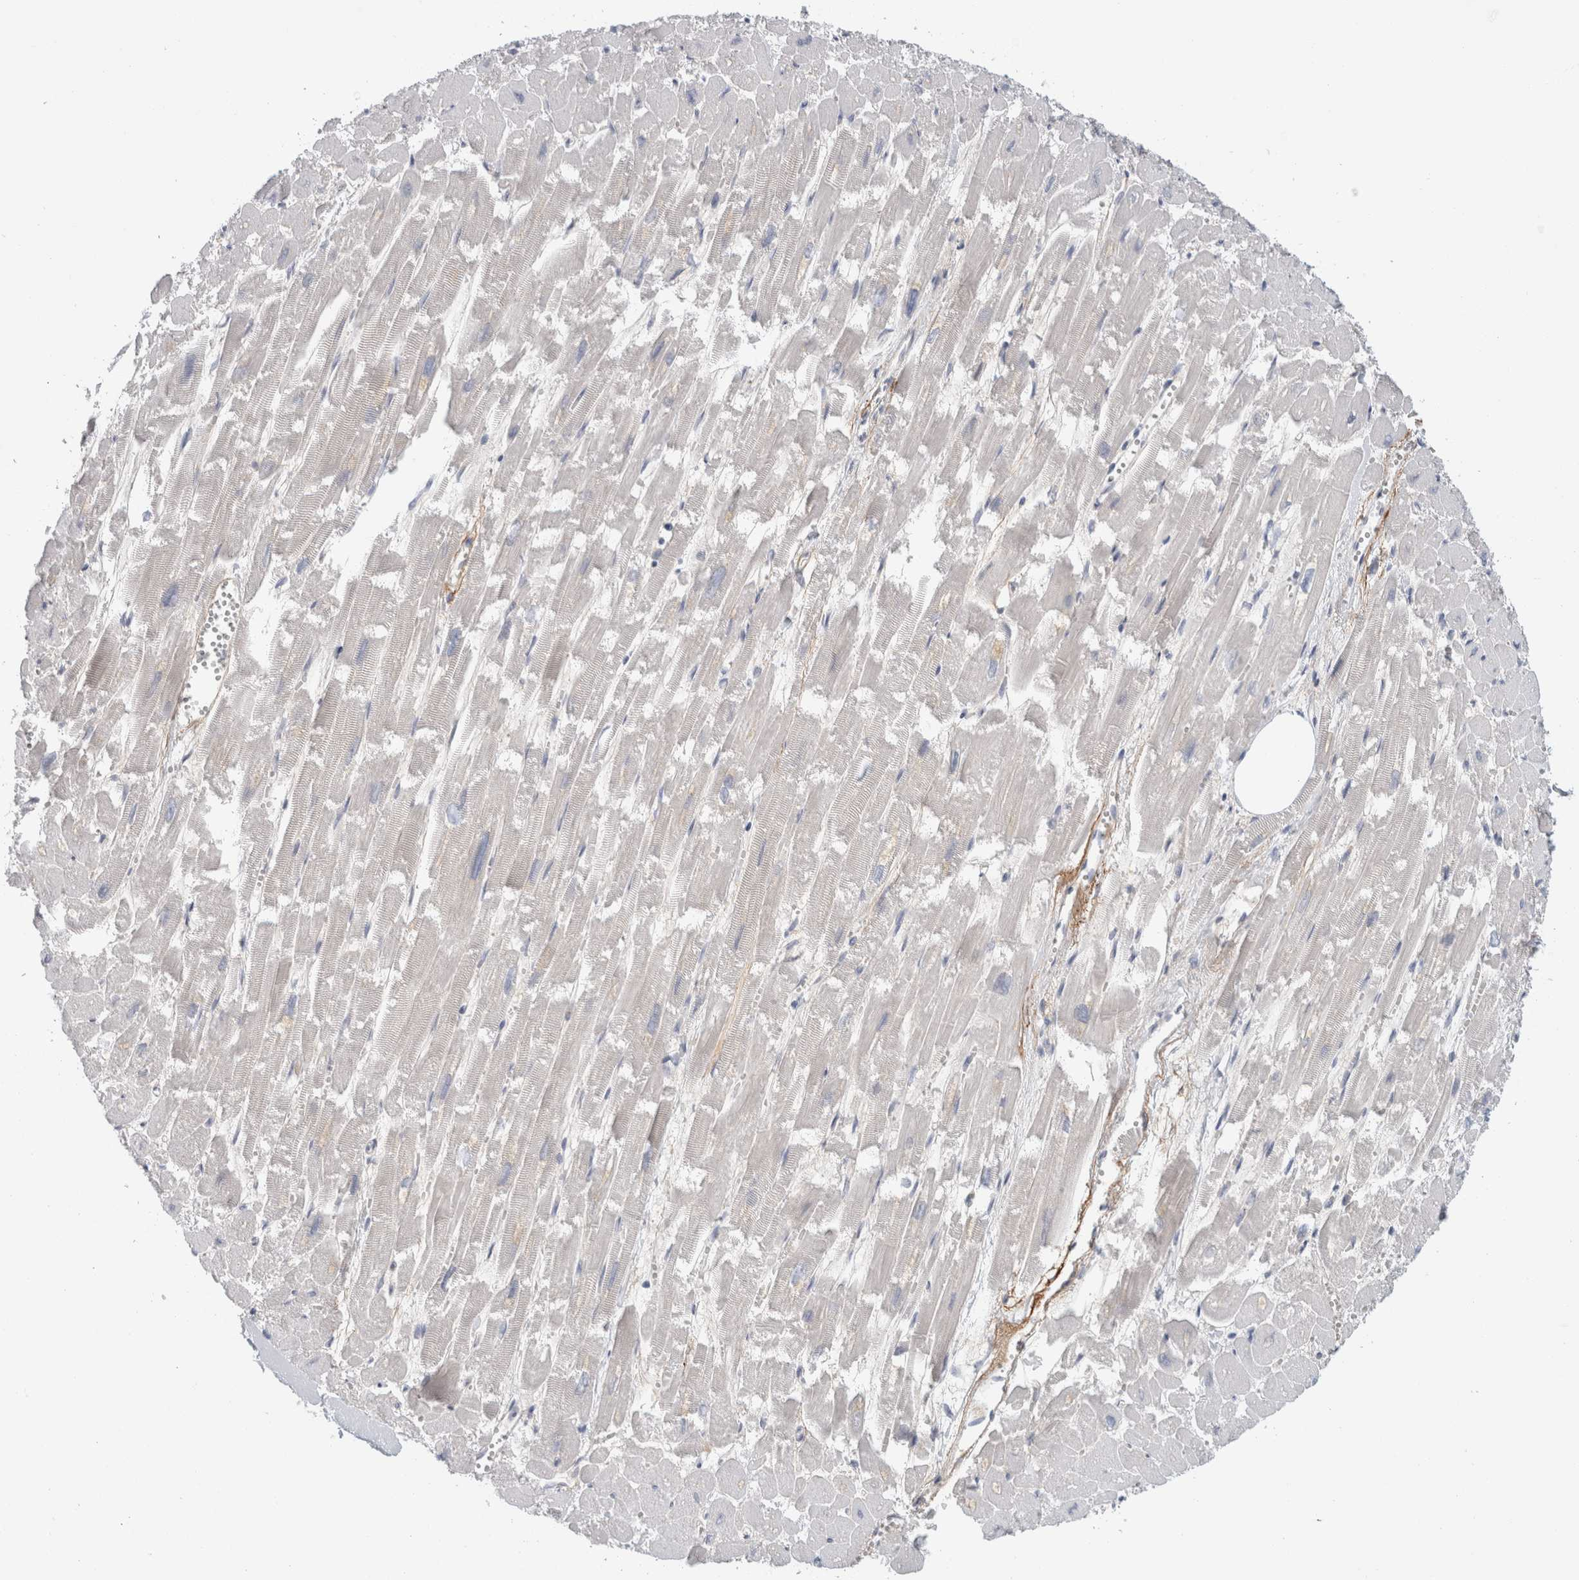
{"staining": {"intensity": "moderate", "quantity": "<25%", "location": "cytoplasmic/membranous"}, "tissue": "heart muscle", "cell_type": "Cardiomyocytes", "image_type": "normal", "snomed": [{"axis": "morphology", "description": "Normal tissue, NOS"}, {"axis": "topography", "description": "Heart"}], "caption": "Protein positivity by IHC shows moderate cytoplasmic/membranous positivity in about <25% of cardiomyocytes in unremarkable heart muscle.", "gene": "CD55", "patient": {"sex": "male", "age": 54}}